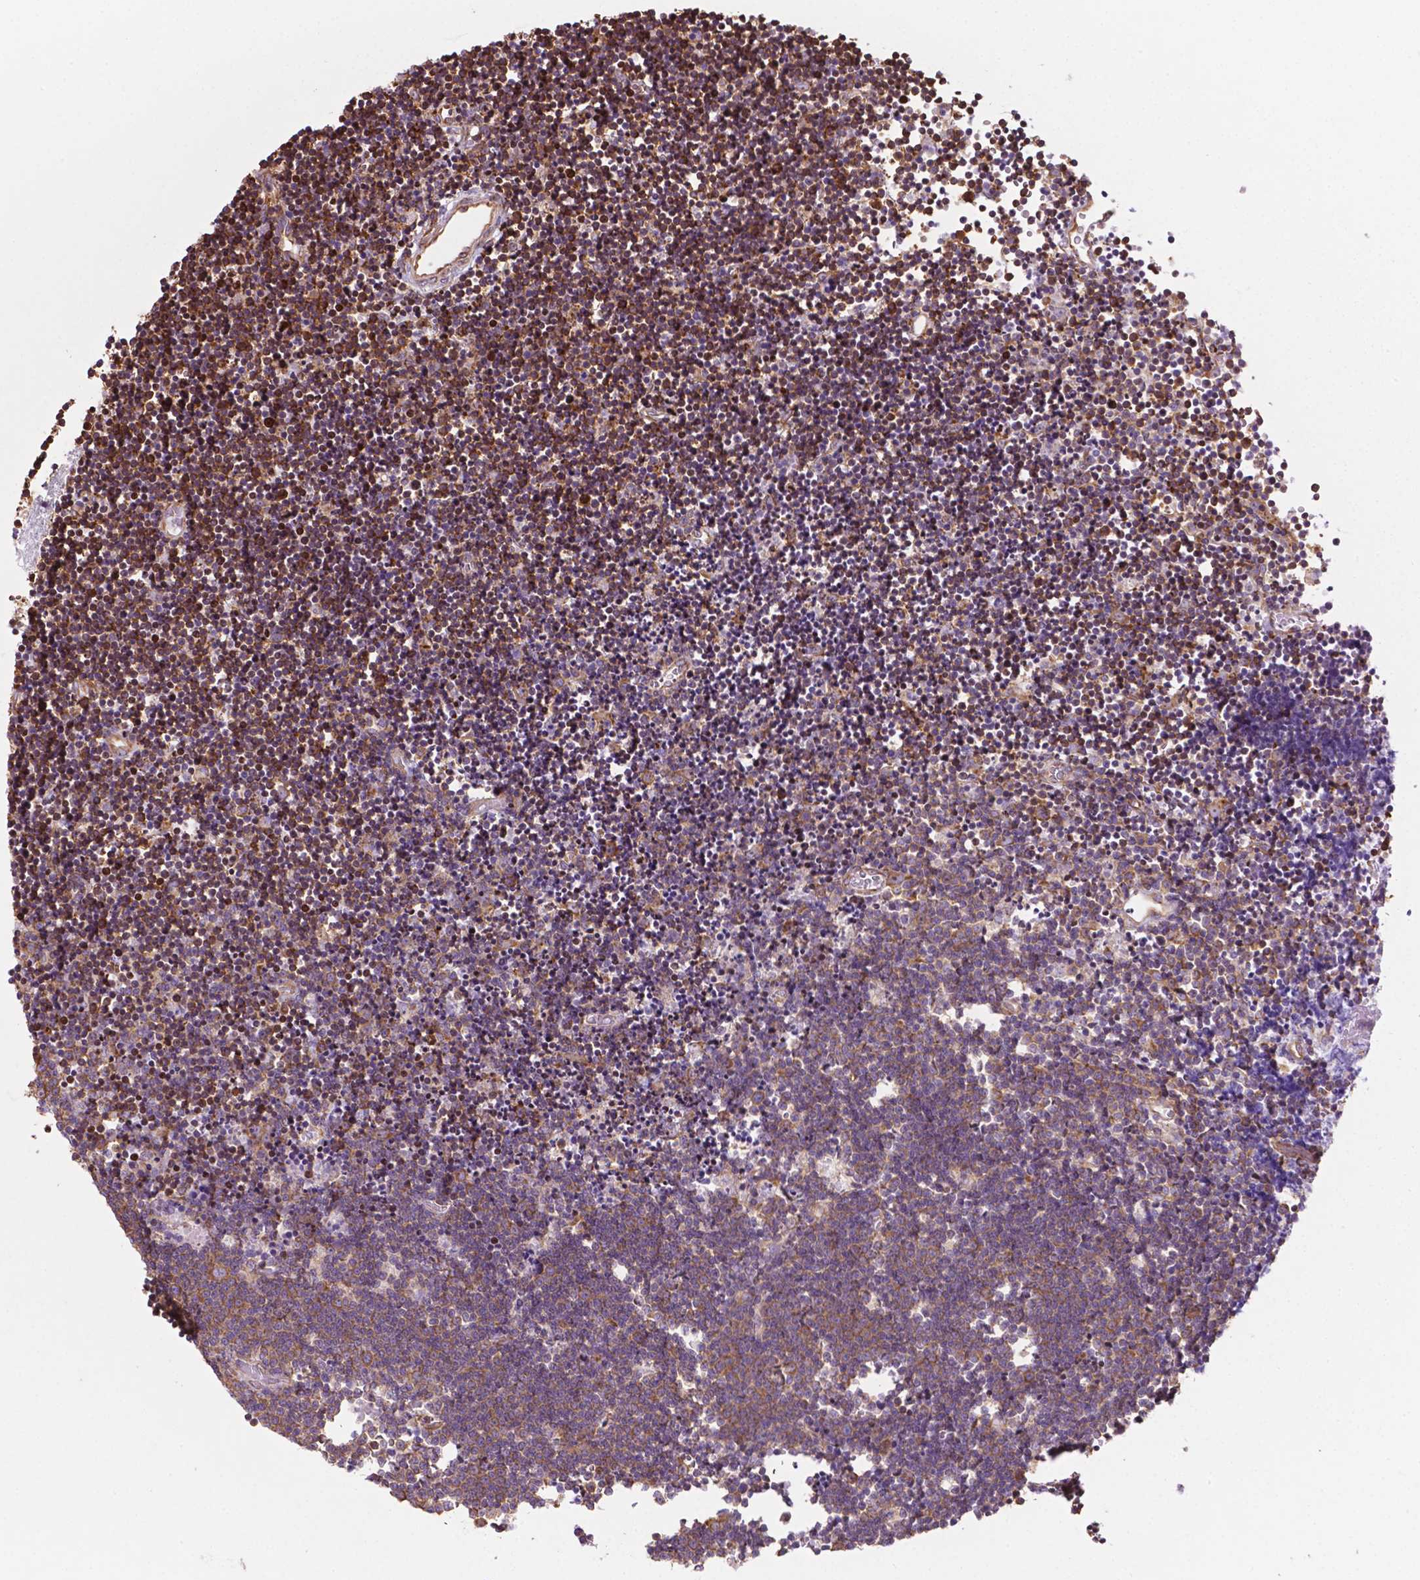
{"staining": {"intensity": "moderate", "quantity": "25%-75%", "location": "cytoplasmic/membranous"}, "tissue": "lymphoma", "cell_type": "Tumor cells", "image_type": "cancer", "snomed": [{"axis": "morphology", "description": "Malignant lymphoma, non-Hodgkin's type, Low grade"}, {"axis": "topography", "description": "Brain"}], "caption": "A brown stain highlights moderate cytoplasmic/membranous expression of a protein in human lymphoma tumor cells.", "gene": "RPL29", "patient": {"sex": "female", "age": 66}}